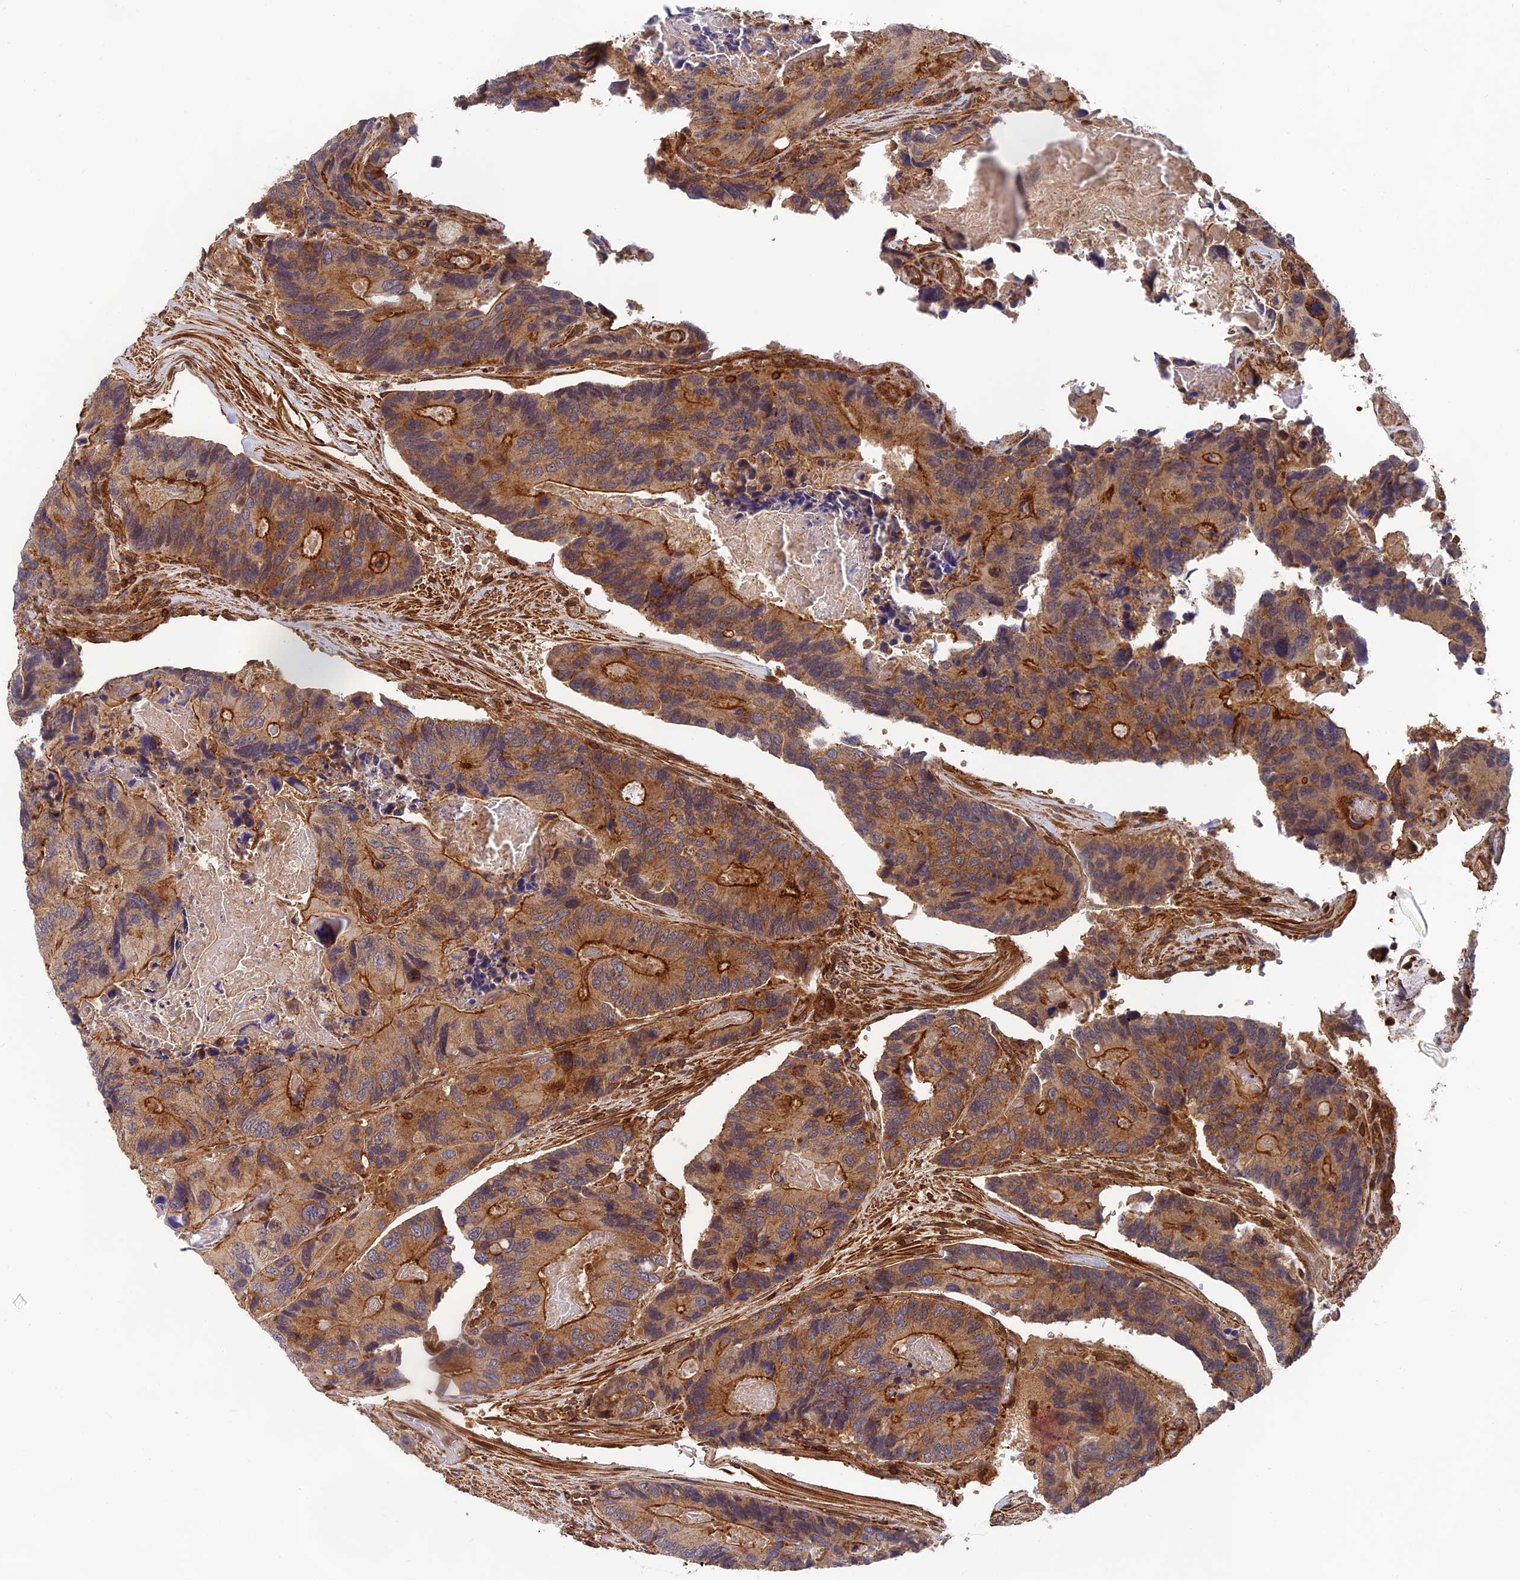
{"staining": {"intensity": "strong", "quantity": "25%-75%", "location": "cytoplasmic/membranous"}, "tissue": "colorectal cancer", "cell_type": "Tumor cells", "image_type": "cancer", "snomed": [{"axis": "morphology", "description": "Adenocarcinoma, NOS"}, {"axis": "topography", "description": "Colon"}], "caption": "The histopathology image demonstrates staining of adenocarcinoma (colorectal), revealing strong cytoplasmic/membranous protein positivity (brown color) within tumor cells.", "gene": "OSBPL1A", "patient": {"sex": "male", "age": 84}}